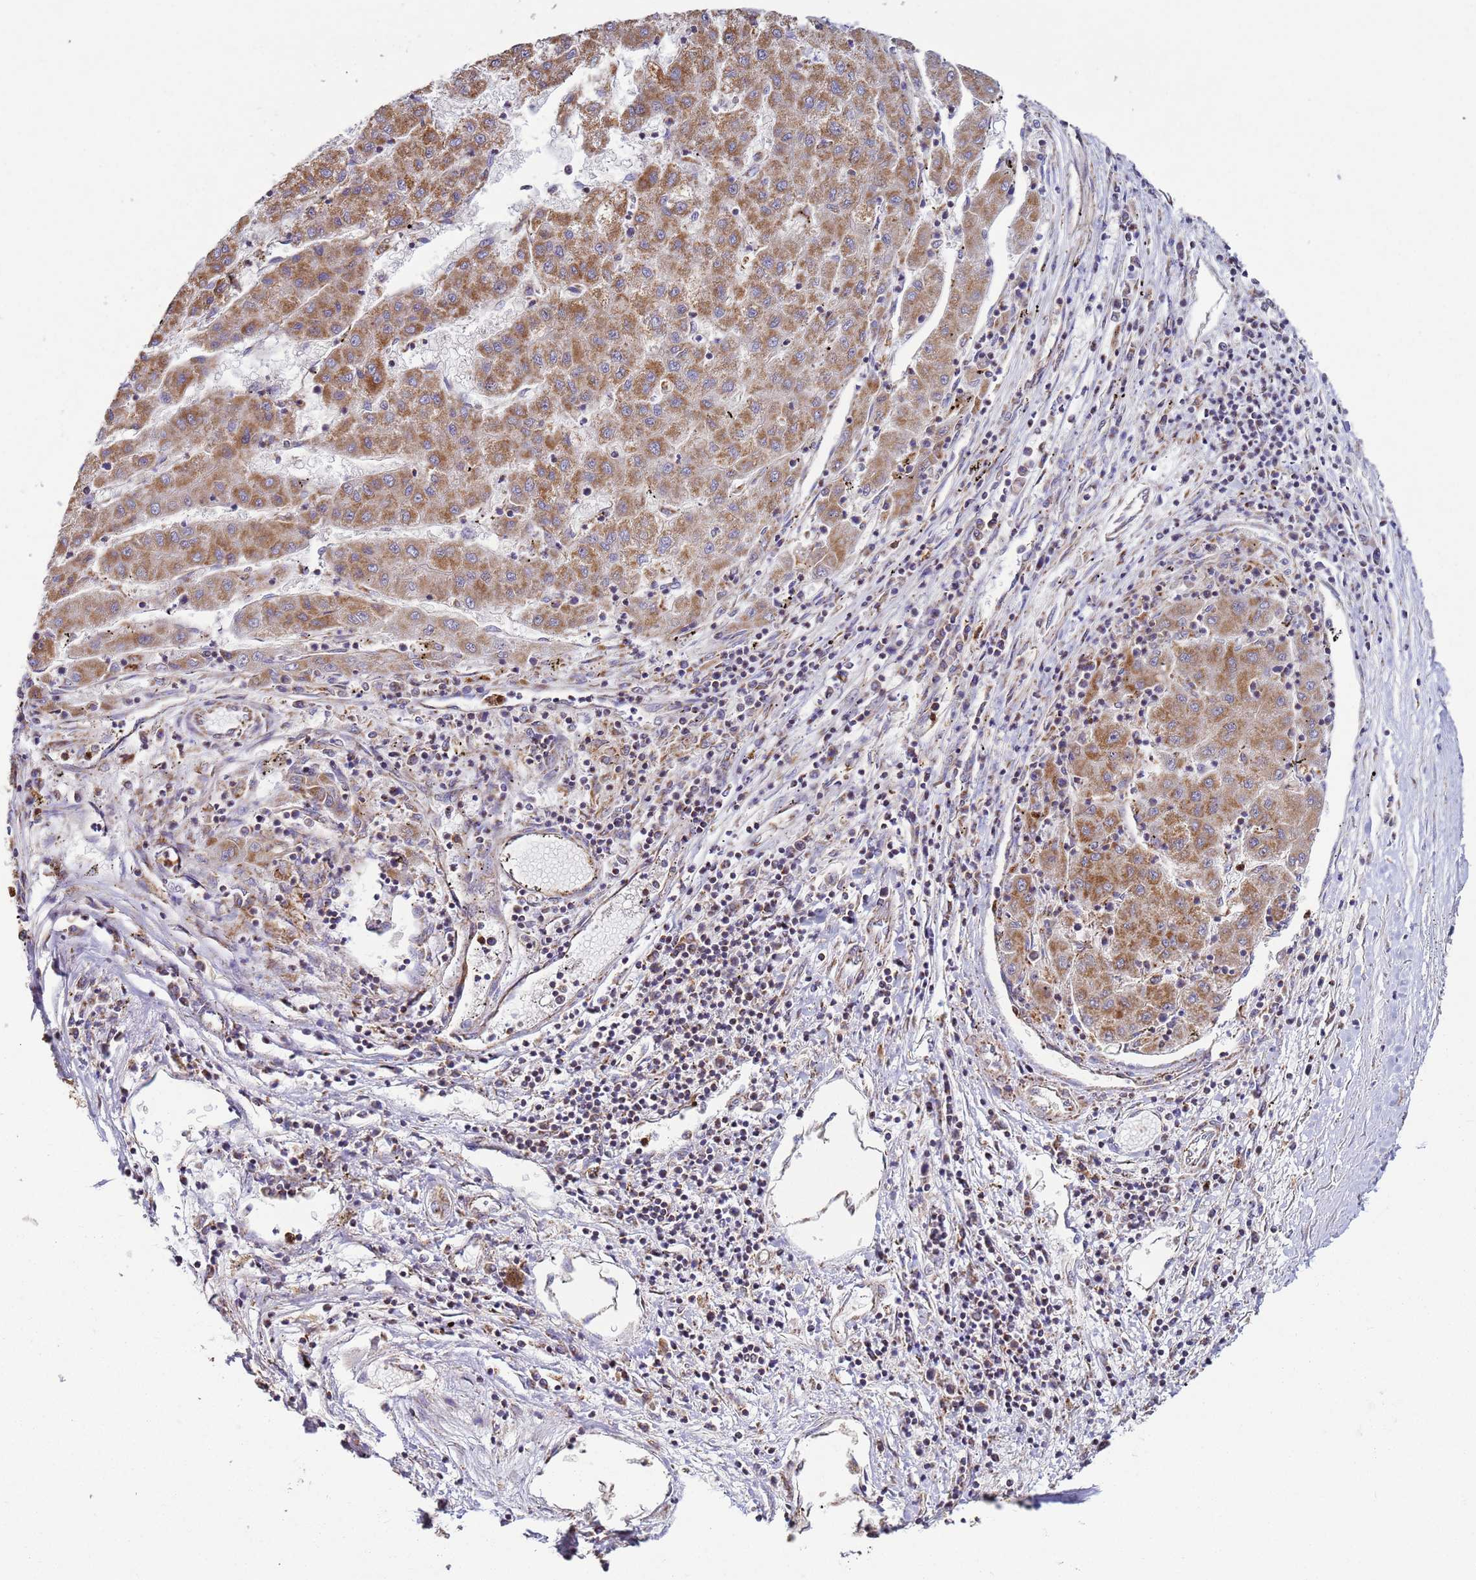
{"staining": {"intensity": "moderate", "quantity": ">75%", "location": "cytoplasmic/membranous"}, "tissue": "liver cancer", "cell_type": "Tumor cells", "image_type": "cancer", "snomed": [{"axis": "morphology", "description": "Carcinoma, Hepatocellular, NOS"}, {"axis": "topography", "description": "Liver"}], "caption": "This photomicrograph shows liver hepatocellular carcinoma stained with IHC to label a protein in brown. The cytoplasmic/membranous of tumor cells show moderate positivity for the protein. Nuclei are counter-stained blue.", "gene": "FBXO33", "patient": {"sex": "male", "age": 72}}